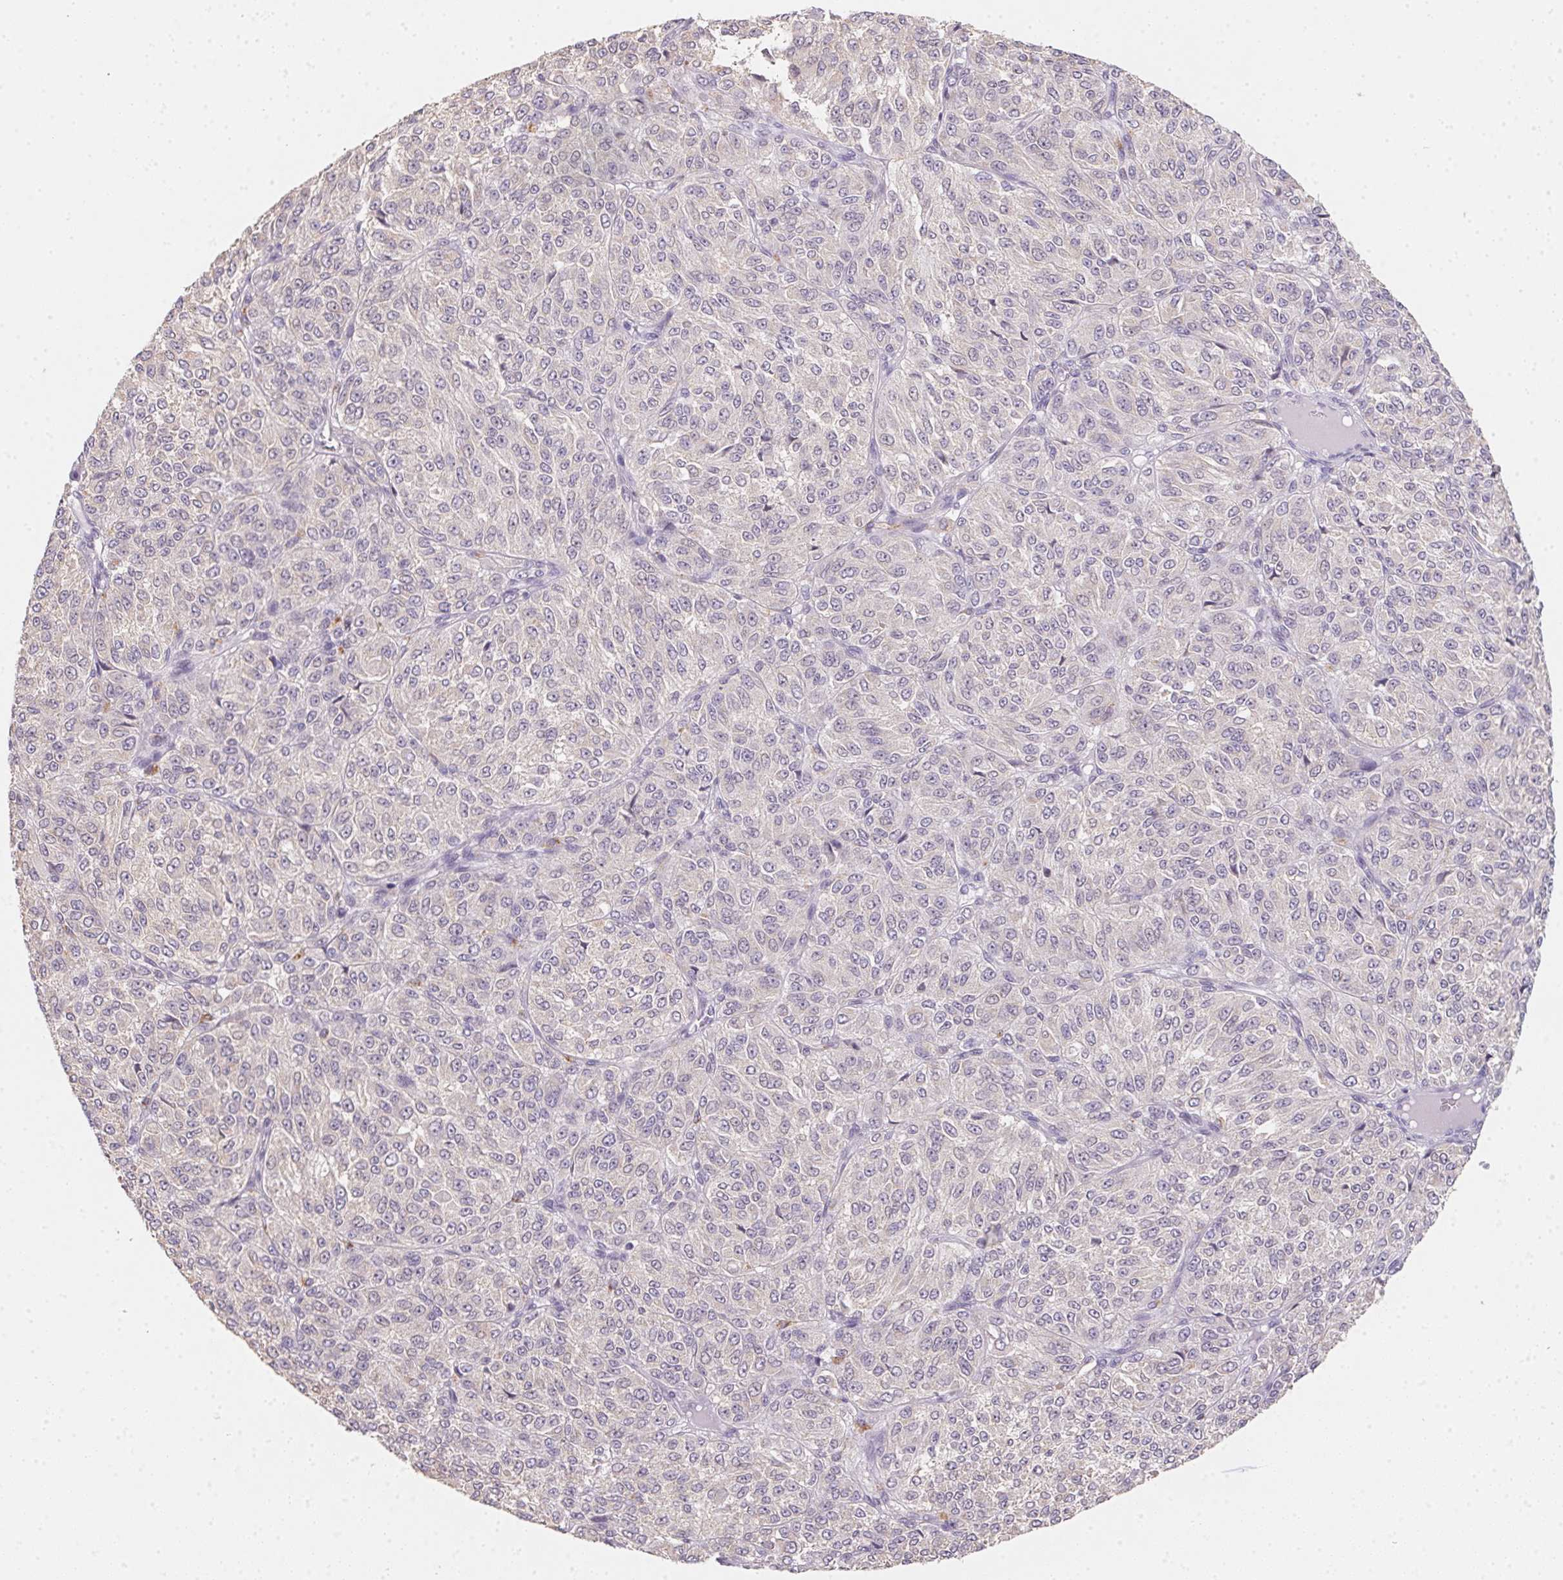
{"staining": {"intensity": "negative", "quantity": "none", "location": "none"}, "tissue": "melanoma", "cell_type": "Tumor cells", "image_type": "cancer", "snomed": [{"axis": "morphology", "description": "Malignant melanoma, Metastatic site"}, {"axis": "topography", "description": "Brain"}], "caption": "IHC photomicrograph of human melanoma stained for a protein (brown), which demonstrates no expression in tumor cells.", "gene": "SLC6A18", "patient": {"sex": "female", "age": 56}}